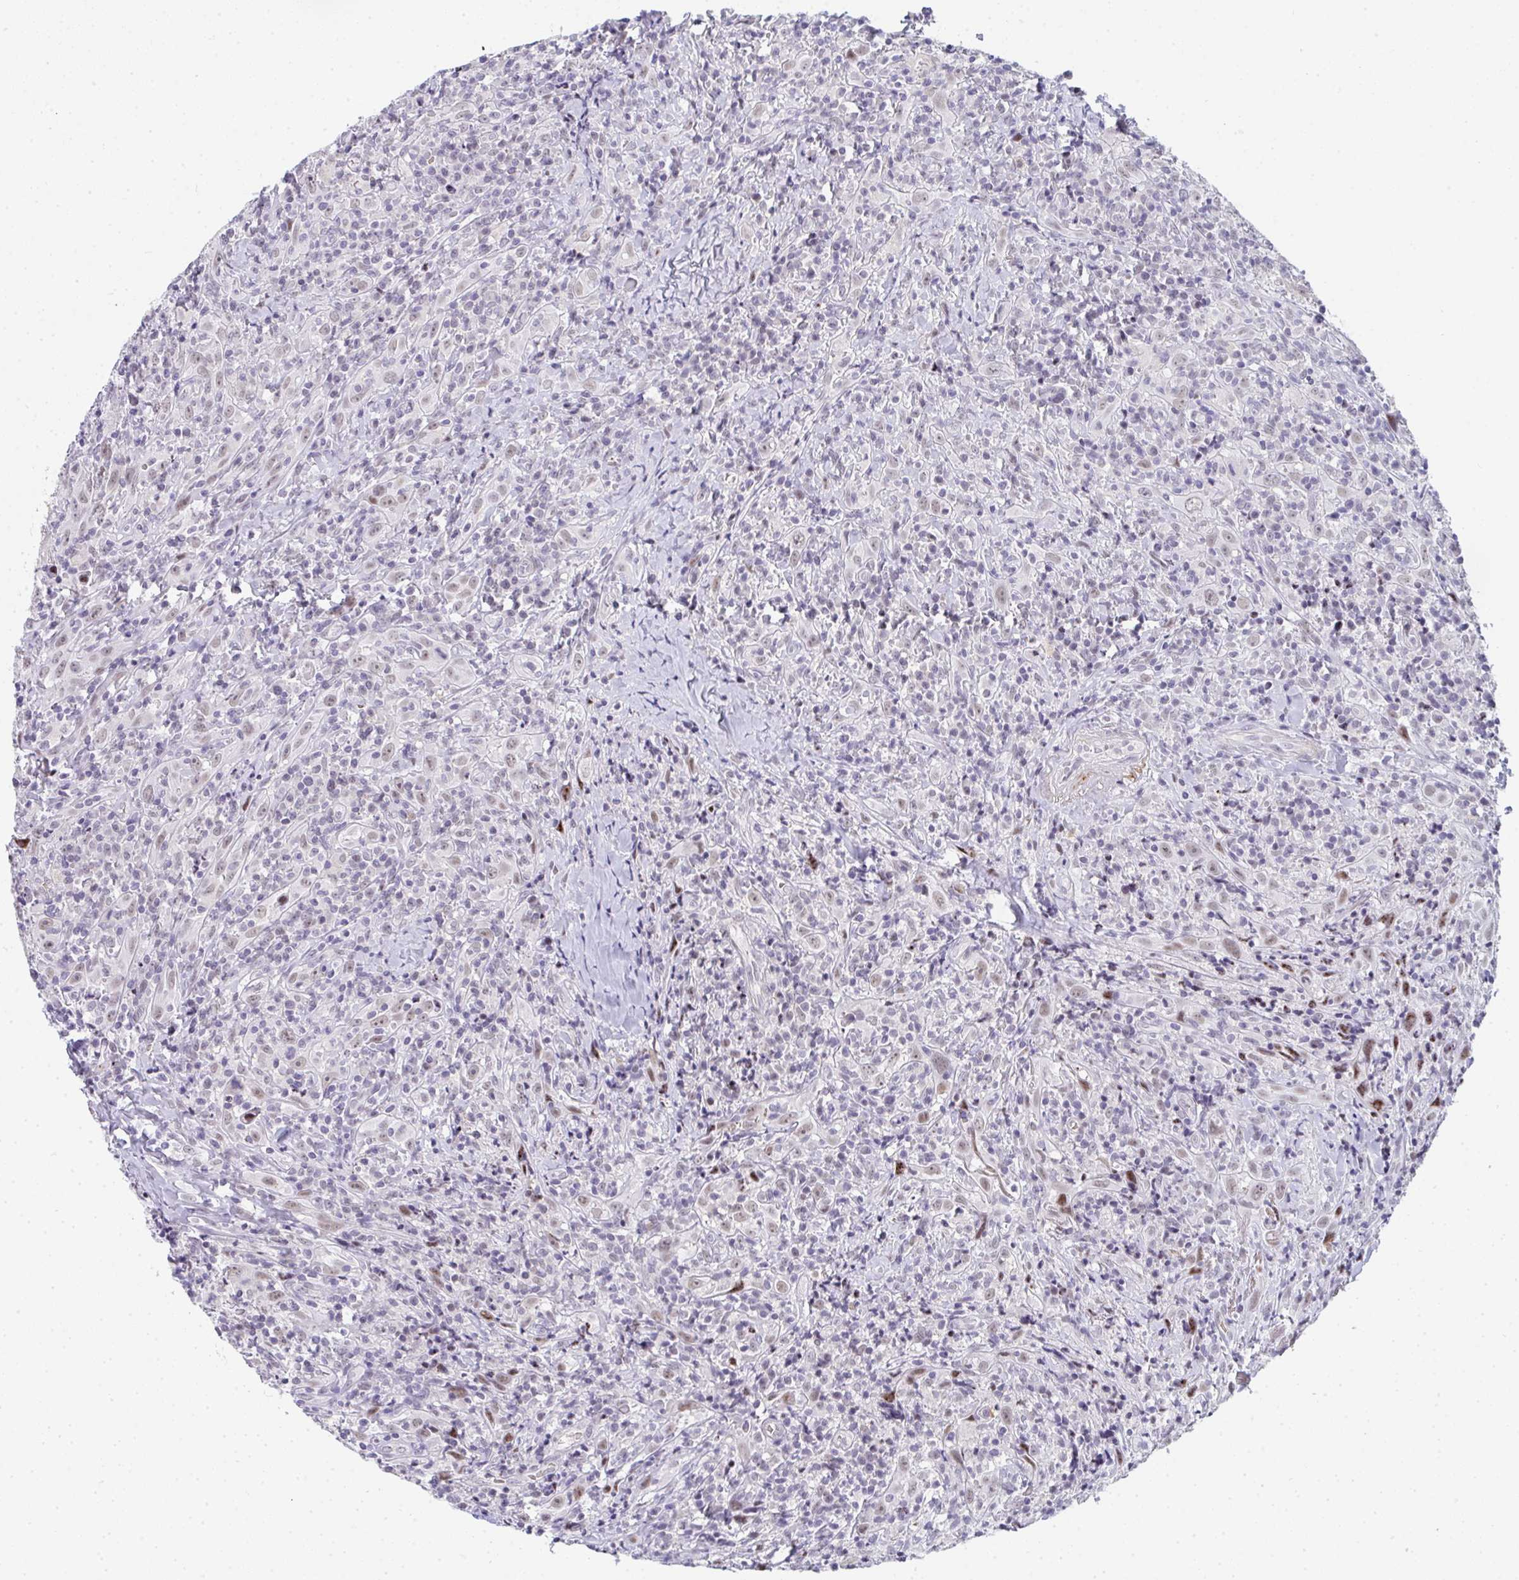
{"staining": {"intensity": "weak", "quantity": "<25%", "location": "nuclear"}, "tissue": "head and neck cancer", "cell_type": "Tumor cells", "image_type": "cancer", "snomed": [{"axis": "morphology", "description": "Squamous cell carcinoma, NOS"}, {"axis": "topography", "description": "Head-Neck"}], "caption": "This is an immunohistochemistry (IHC) image of head and neck squamous cell carcinoma. There is no expression in tumor cells.", "gene": "TNMD", "patient": {"sex": "female", "age": 95}}